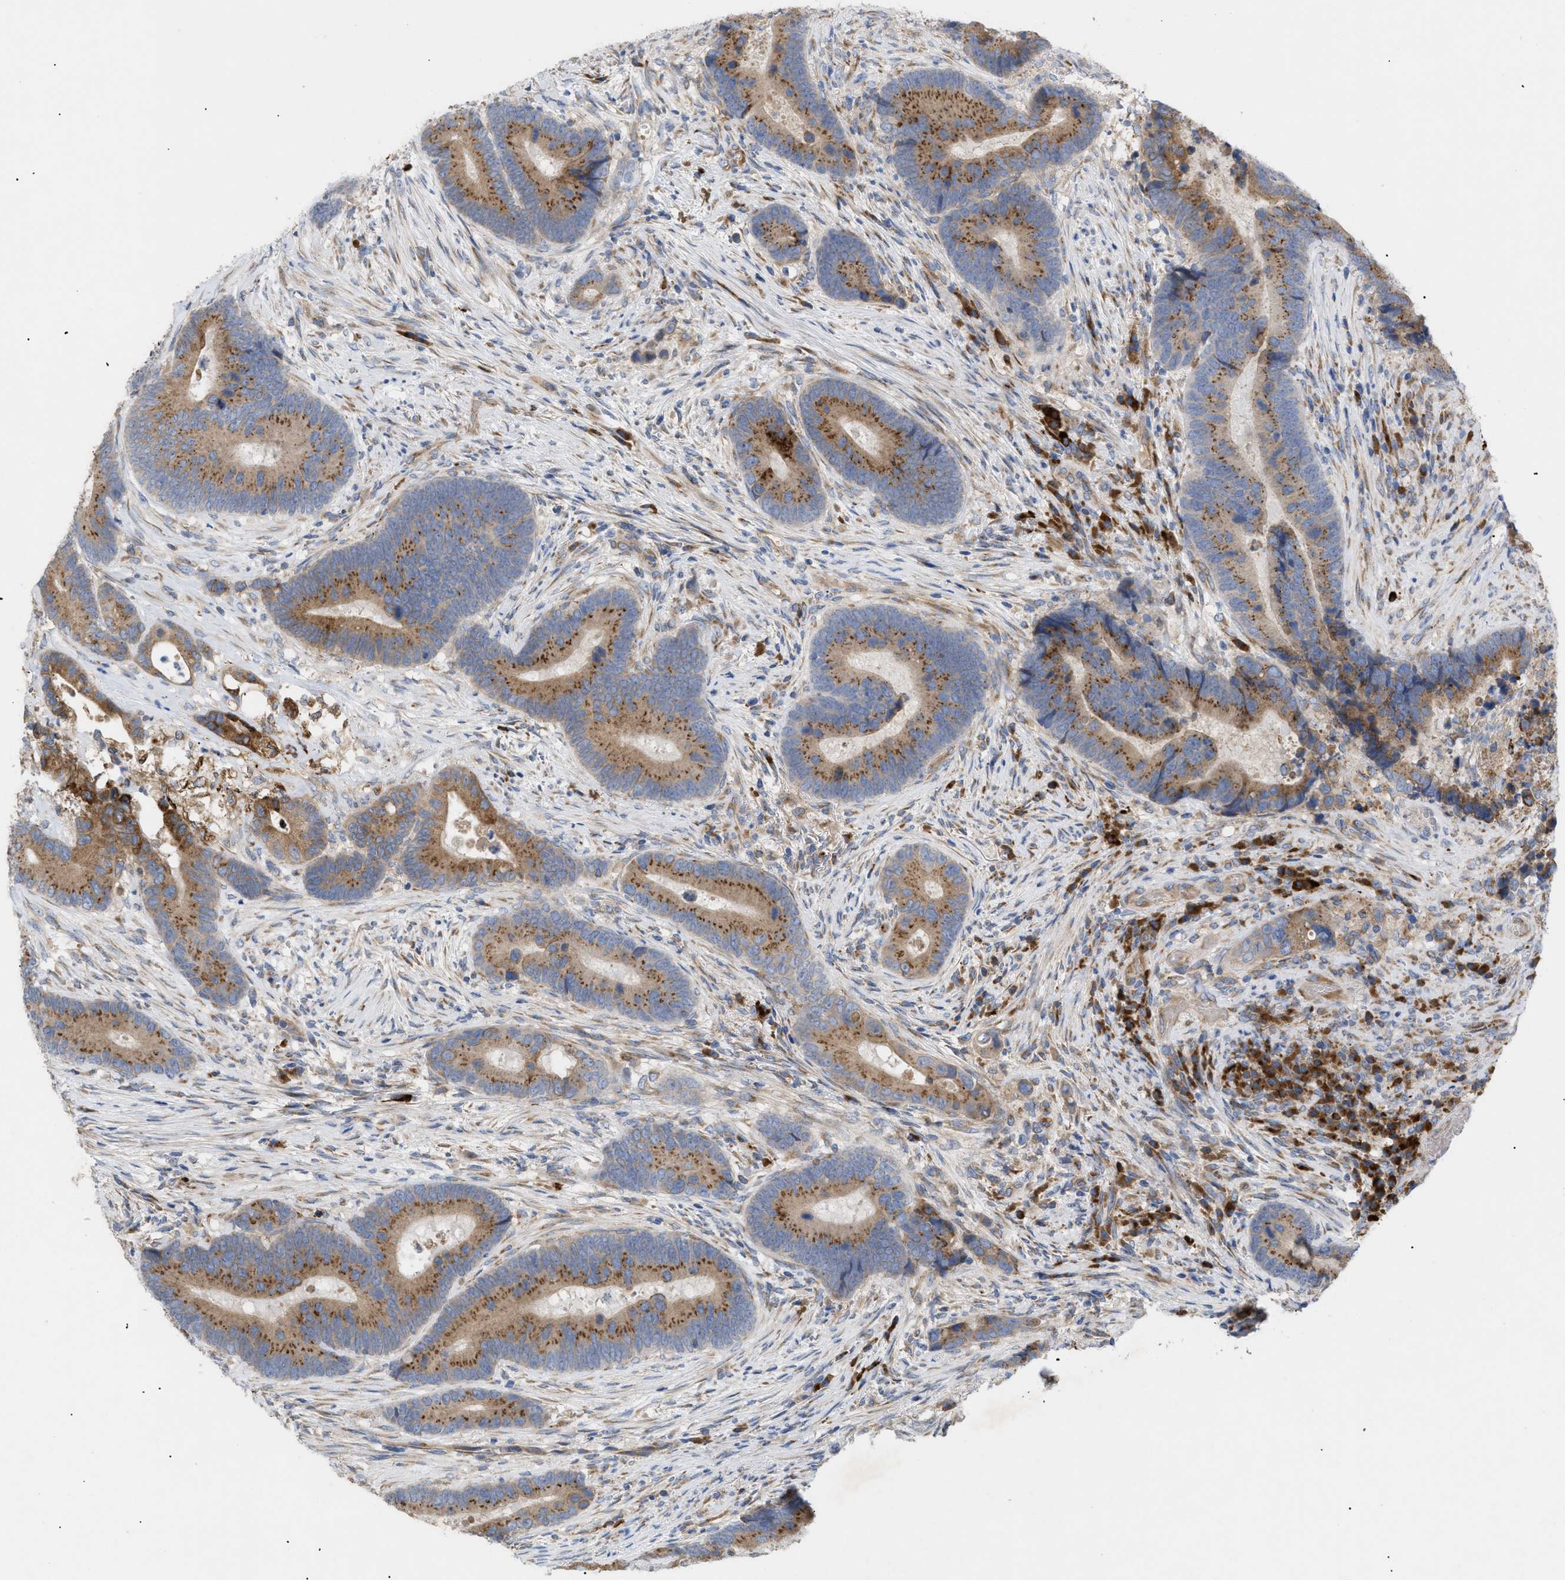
{"staining": {"intensity": "moderate", "quantity": ">75%", "location": "cytoplasmic/membranous"}, "tissue": "colorectal cancer", "cell_type": "Tumor cells", "image_type": "cancer", "snomed": [{"axis": "morphology", "description": "Adenocarcinoma, NOS"}, {"axis": "topography", "description": "Rectum"}], "caption": "Immunohistochemical staining of adenocarcinoma (colorectal) demonstrates moderate cytoplasmic/membranous protein staining in approximately >75% of tumor cells. (IHC, brightfield microscopy, high magnification).", "gene": "SLC50A1", "patient": {"sex": "female", "age": 89}}